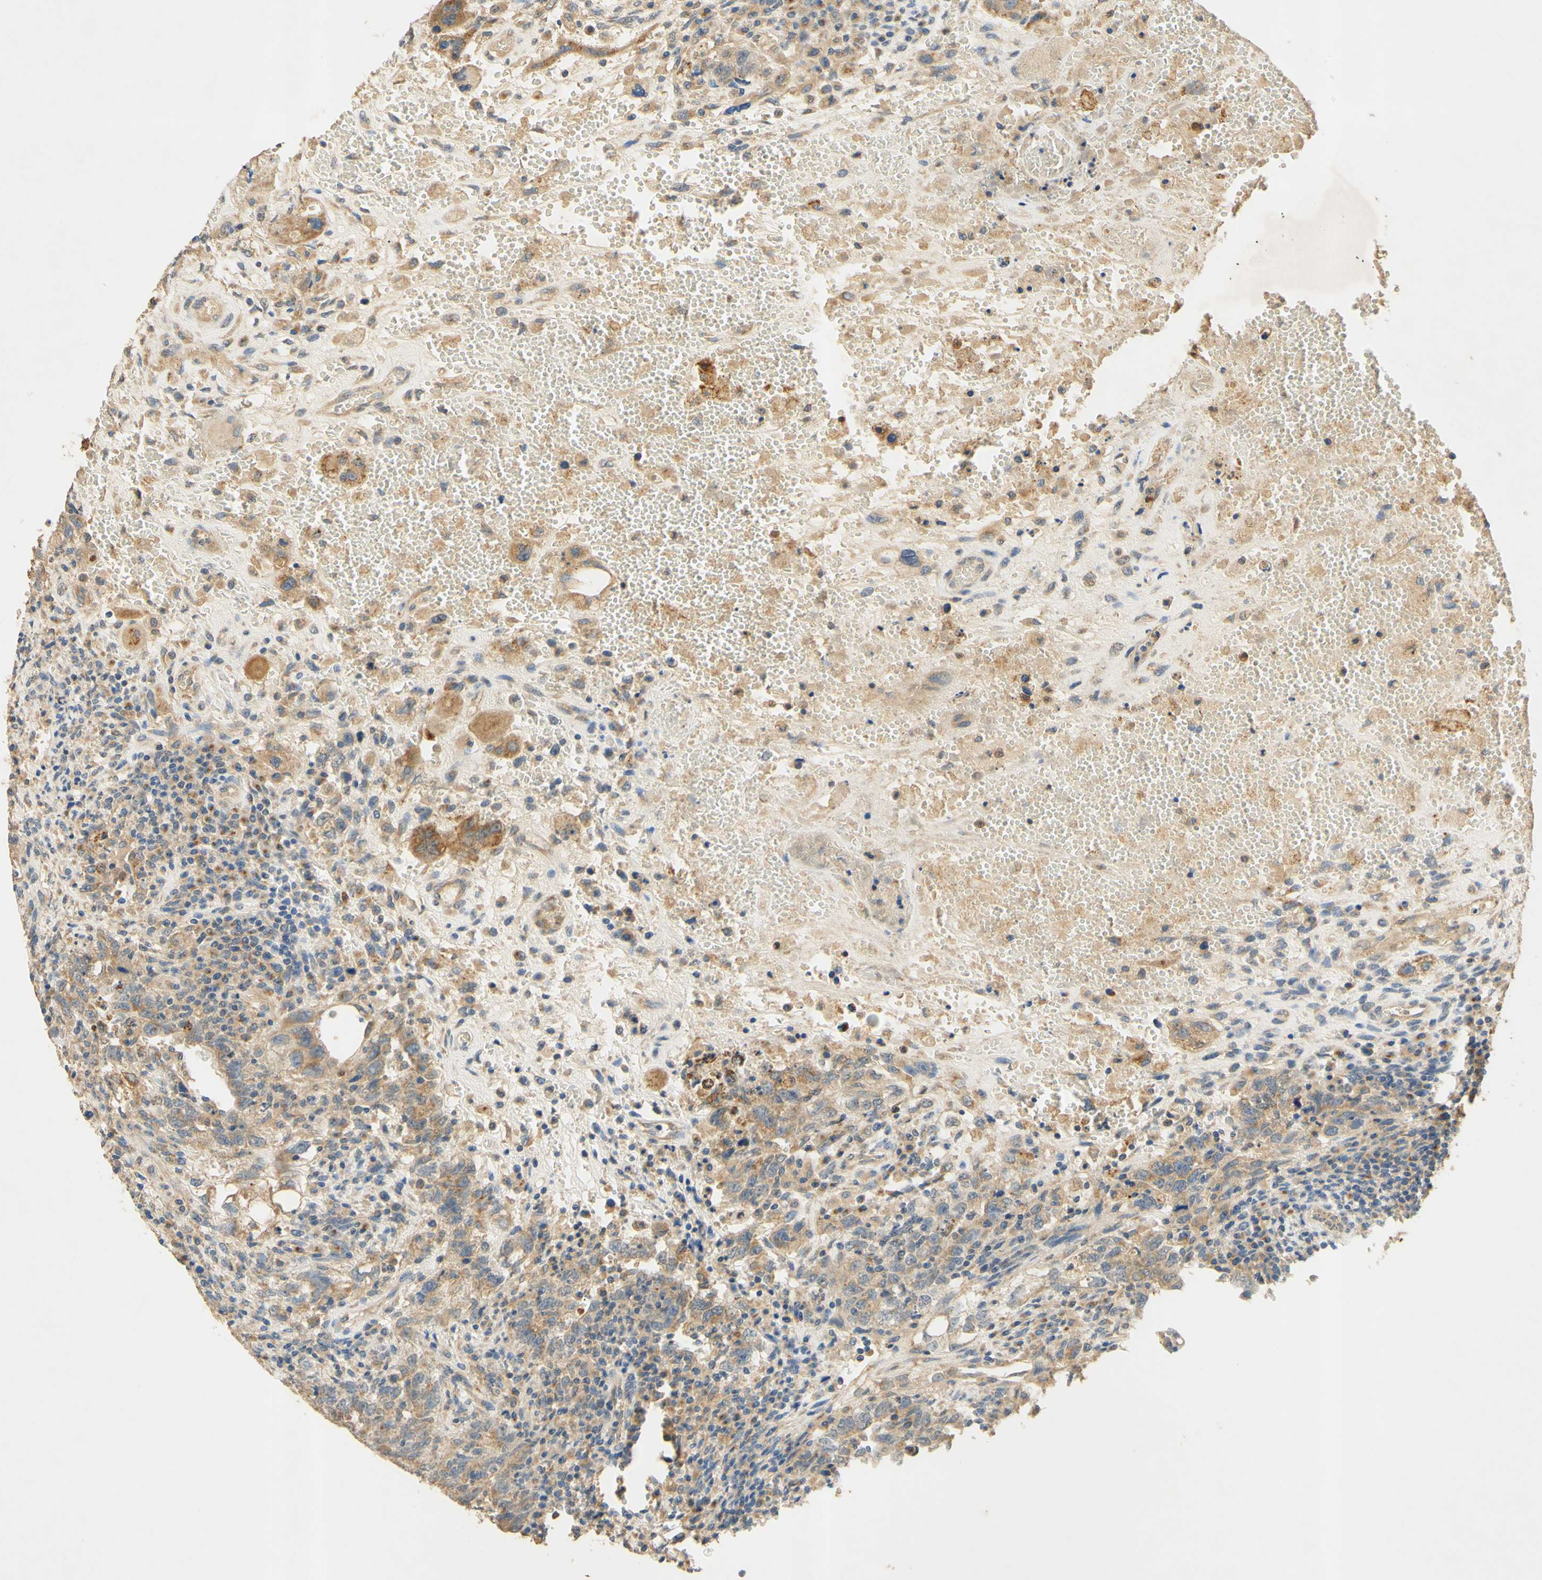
{"staining": {"intensity": "weak", "quantity": ">75%", "location": "cytoplasmic/membranous"}, "tissue": "testis cancer", "cell_type": "Tumor cells", "image_type": "cancer", "snomed": [{"axis": "morphology", "description": "Carcinoma, Embryonal, NOS"}, {"axis": "topography", "description": "Testis"}], "caption": "High-power microscopy captured an immunohistochemistry (IHC) photomicrograph of embryonal carcinoma (testis), revealing weak cytoplasmic/membranous expression in about >75% of tumor cells.", "gene": "ENTREP2", "patient": {"sex": "male", "age": 26}}